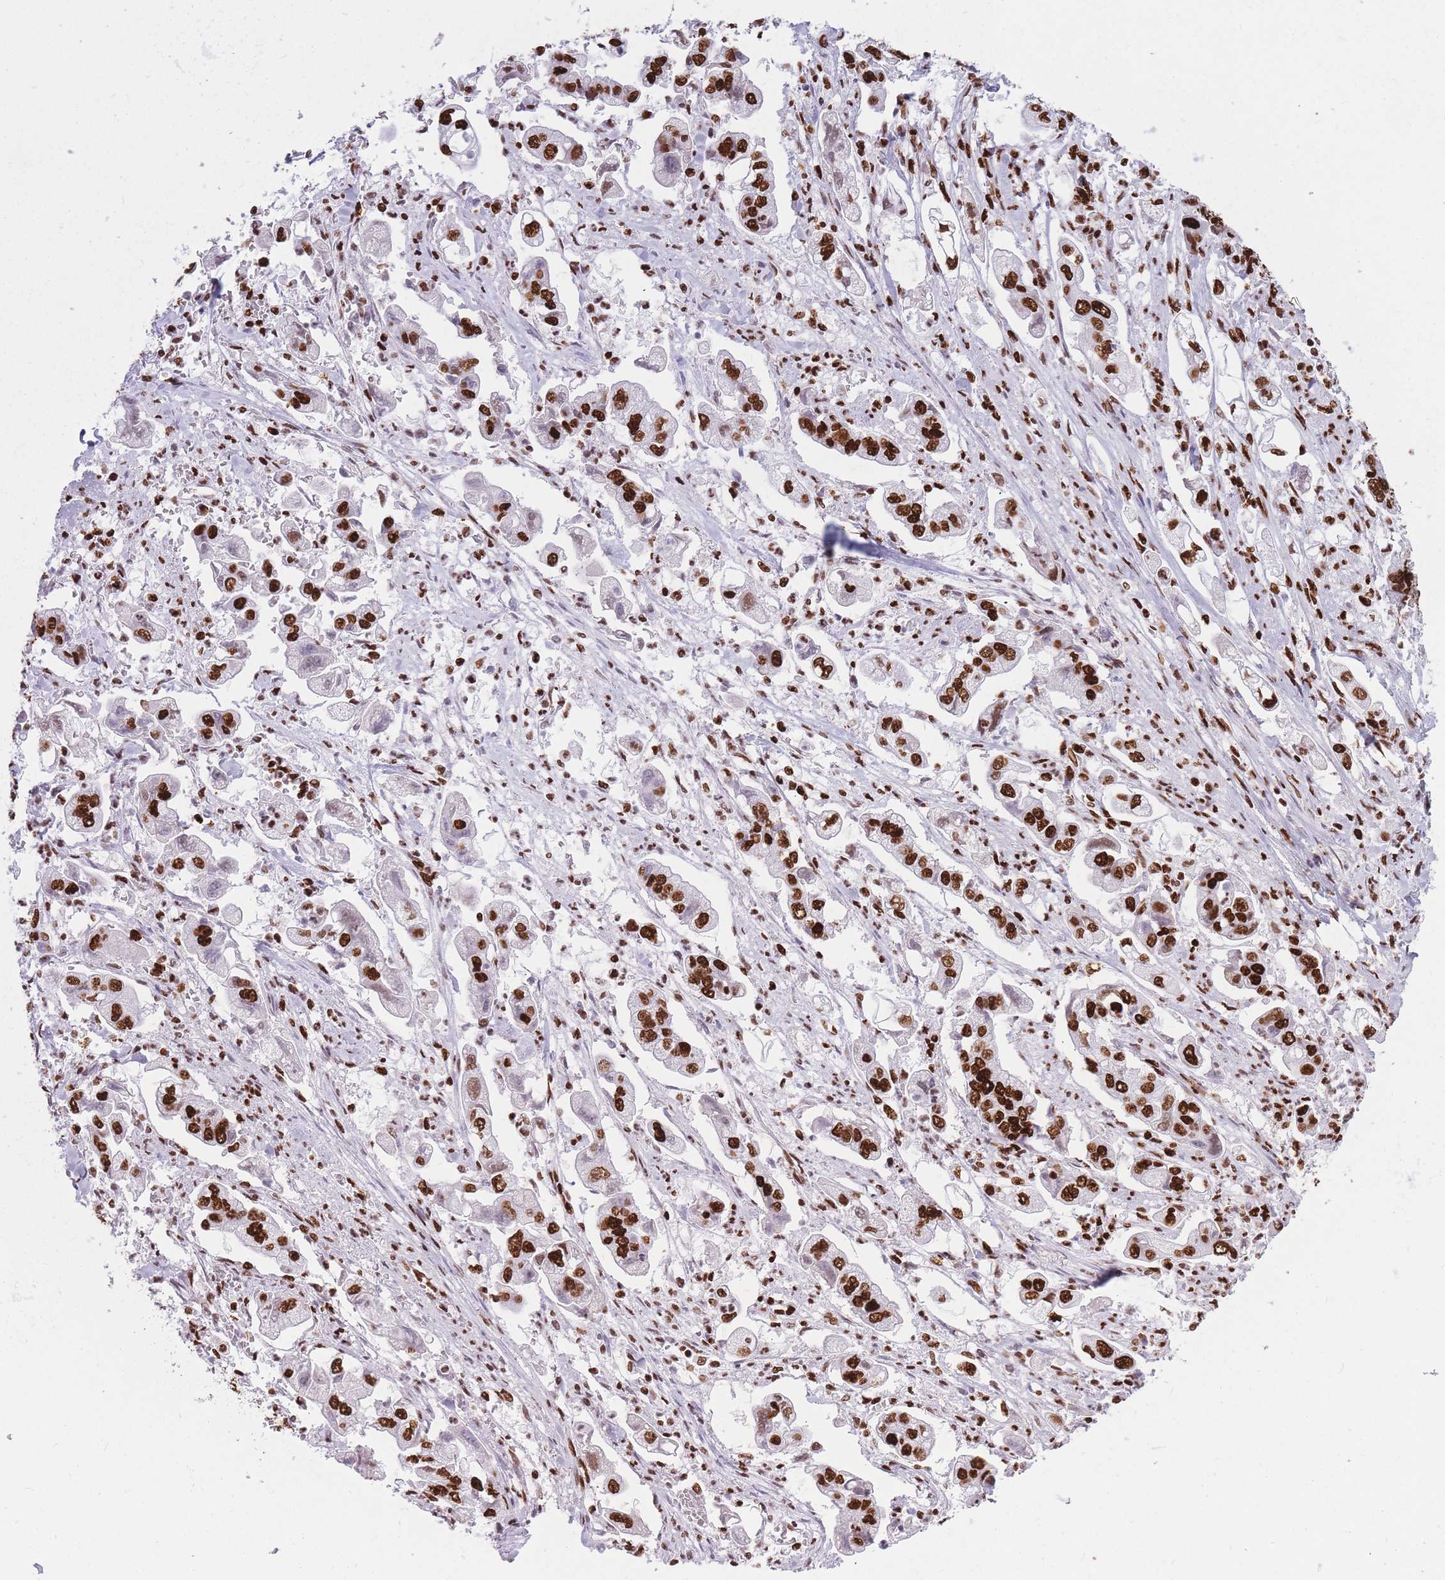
{"staining": {"intensity": "strong", "quantity": ">75%", "location": "nuclear"}, "tissue": "stomach cancer", "cell_type": "Tumor cells", "image_type": "cancer", "snomed": [{"axis": "morphology", "description": "Adenocarcinoma, NOS"}, {"axis": "topography", "description": "Stomach"}], "caption": "High-power microscopy captured an immunohistochemistry micrograph of stomach cancer, revealing strong nuclear expression in about >75% of tumor cells.", "gene": "HNRNPUL1", "patient": {"sex": "male", "age": 62}}